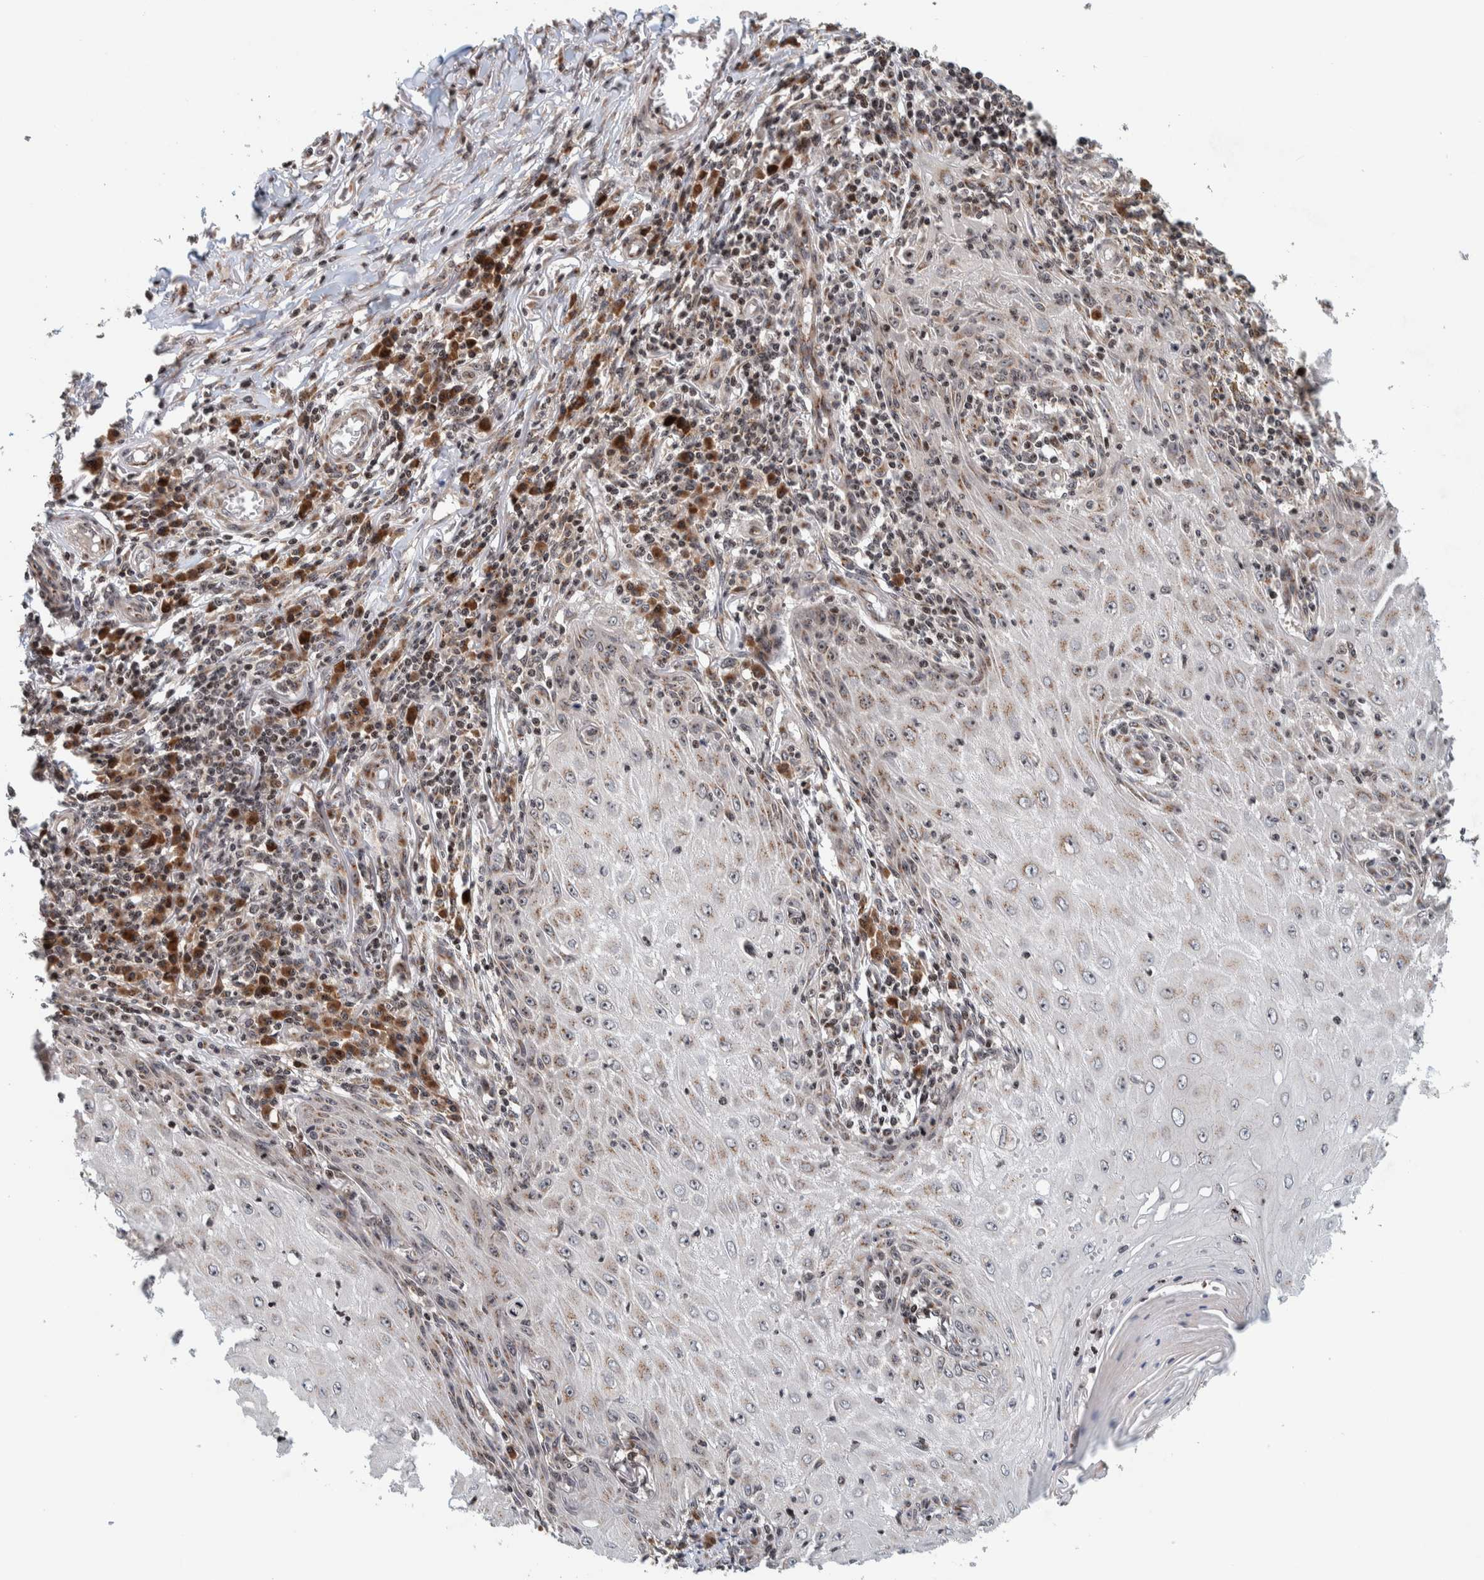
{"staining": {"intensity": "weak", "quantity": "<25%", "location": "cytoplasmic/membranous,nuclear"}, "tissue": "skin cancer", "cell_type": "Tumor cells", "image_type": "cancer", "snomed": [{"axis": "morphology", "description": "Squamous cell carcinoma, NOS"}, {"axis": "topography", "description": "Skin"}], "caption": "Immunohistochemistry (IHC) micrograph of neoplastic tissue: human skin cancer stained with DAB displays no significant protein positivity in tumor cells.", "gene": "CCDC182", "patient": {"sex": "female", "age": 73}}